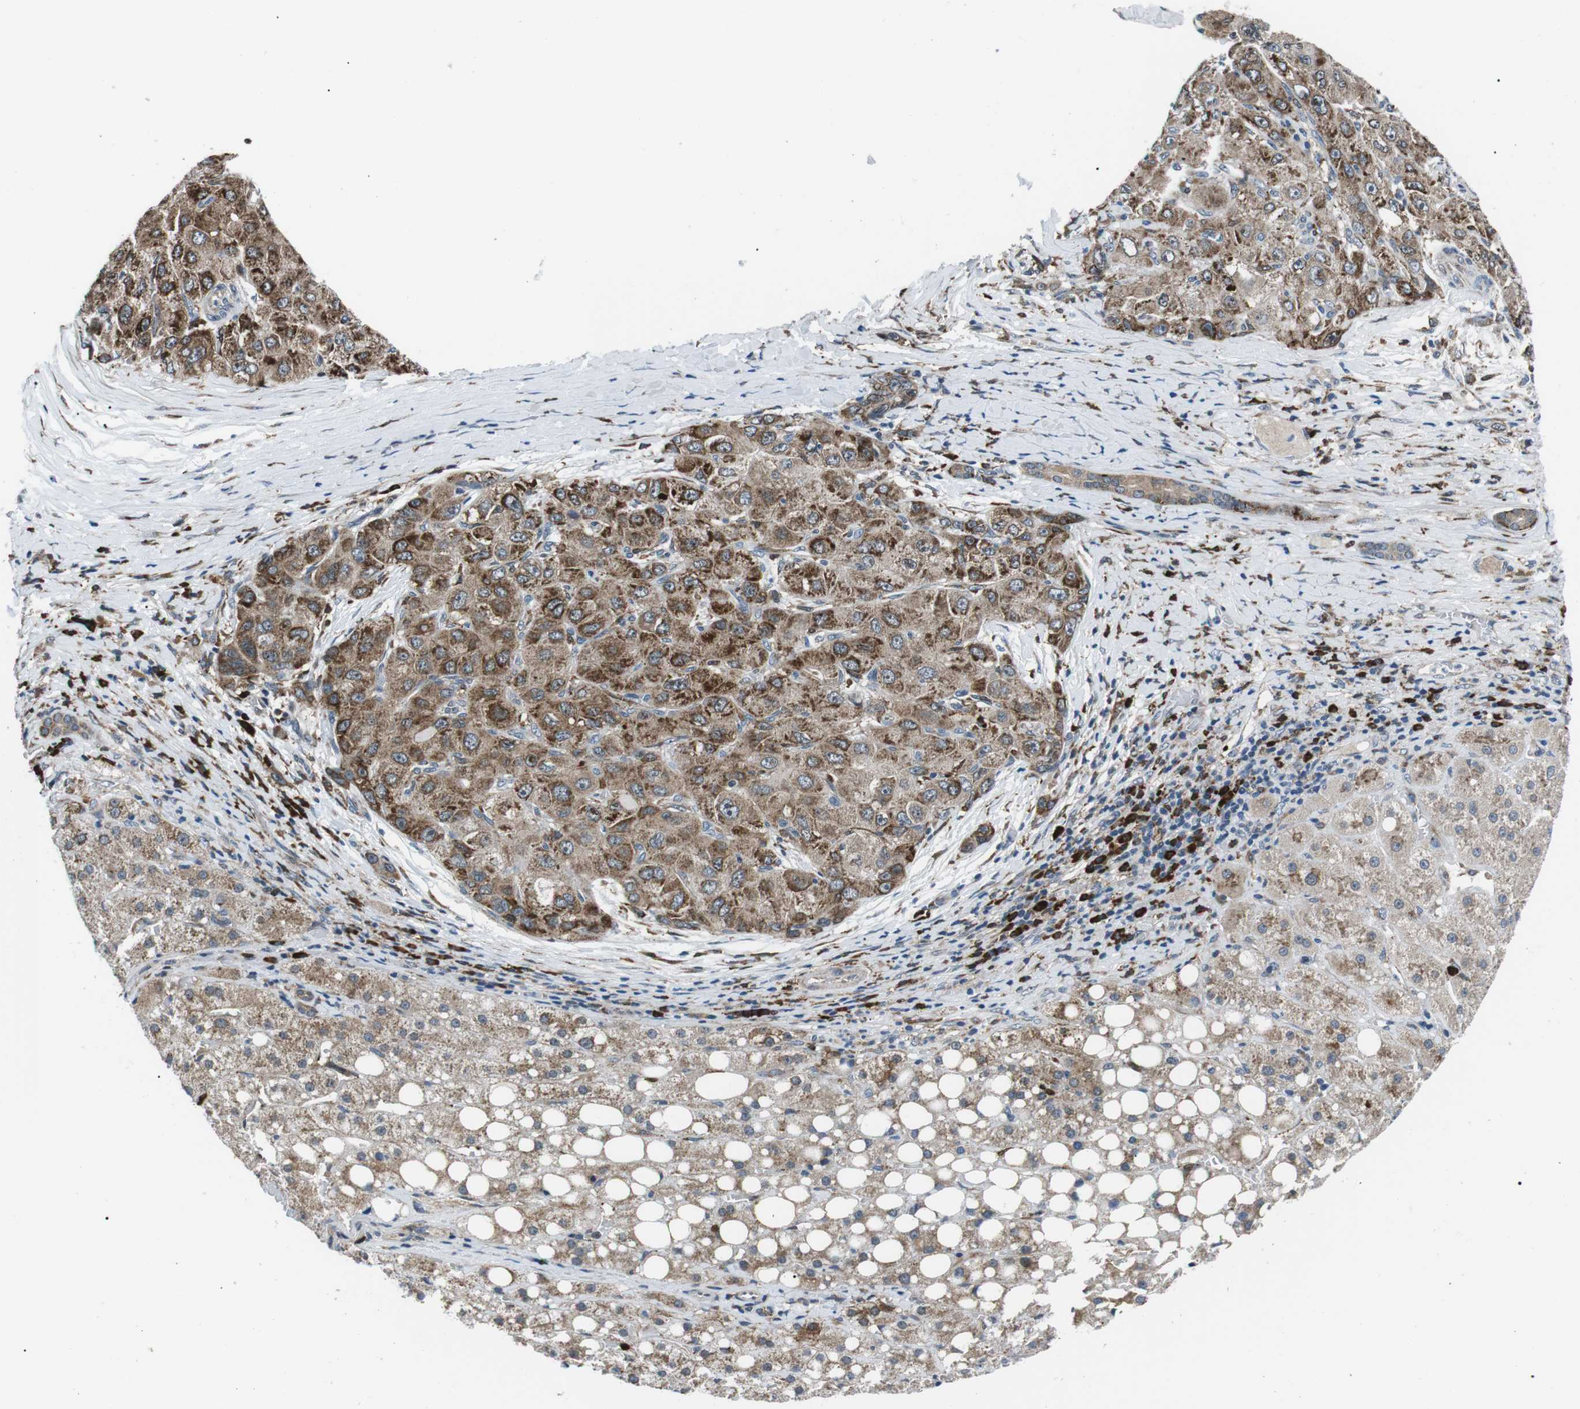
{"staining": {"intensity": "moderate", "quantity": "25%-75%", "location": "cytoplasmic/membranous"}, "tissue": "liver cancer", "cell_type": "Tumor cells", "image_type": "cancer", "snomed": [{"axis": "morphology", "description": "Carcinoma, Hepatocellular, NOS"}, {"axis": "topography", "description": "Liver"}], "caption": "IHC histopathology image of human liver cancer (hepatocellular carcinoma) stained for a protein (brown), which displays medium levels of moderate cytoplasmic/membranous positivity in approximately 25%-75% of tumor cells.", "gene": "BLNK", "patient": {"sex": "male", "age": 80}}